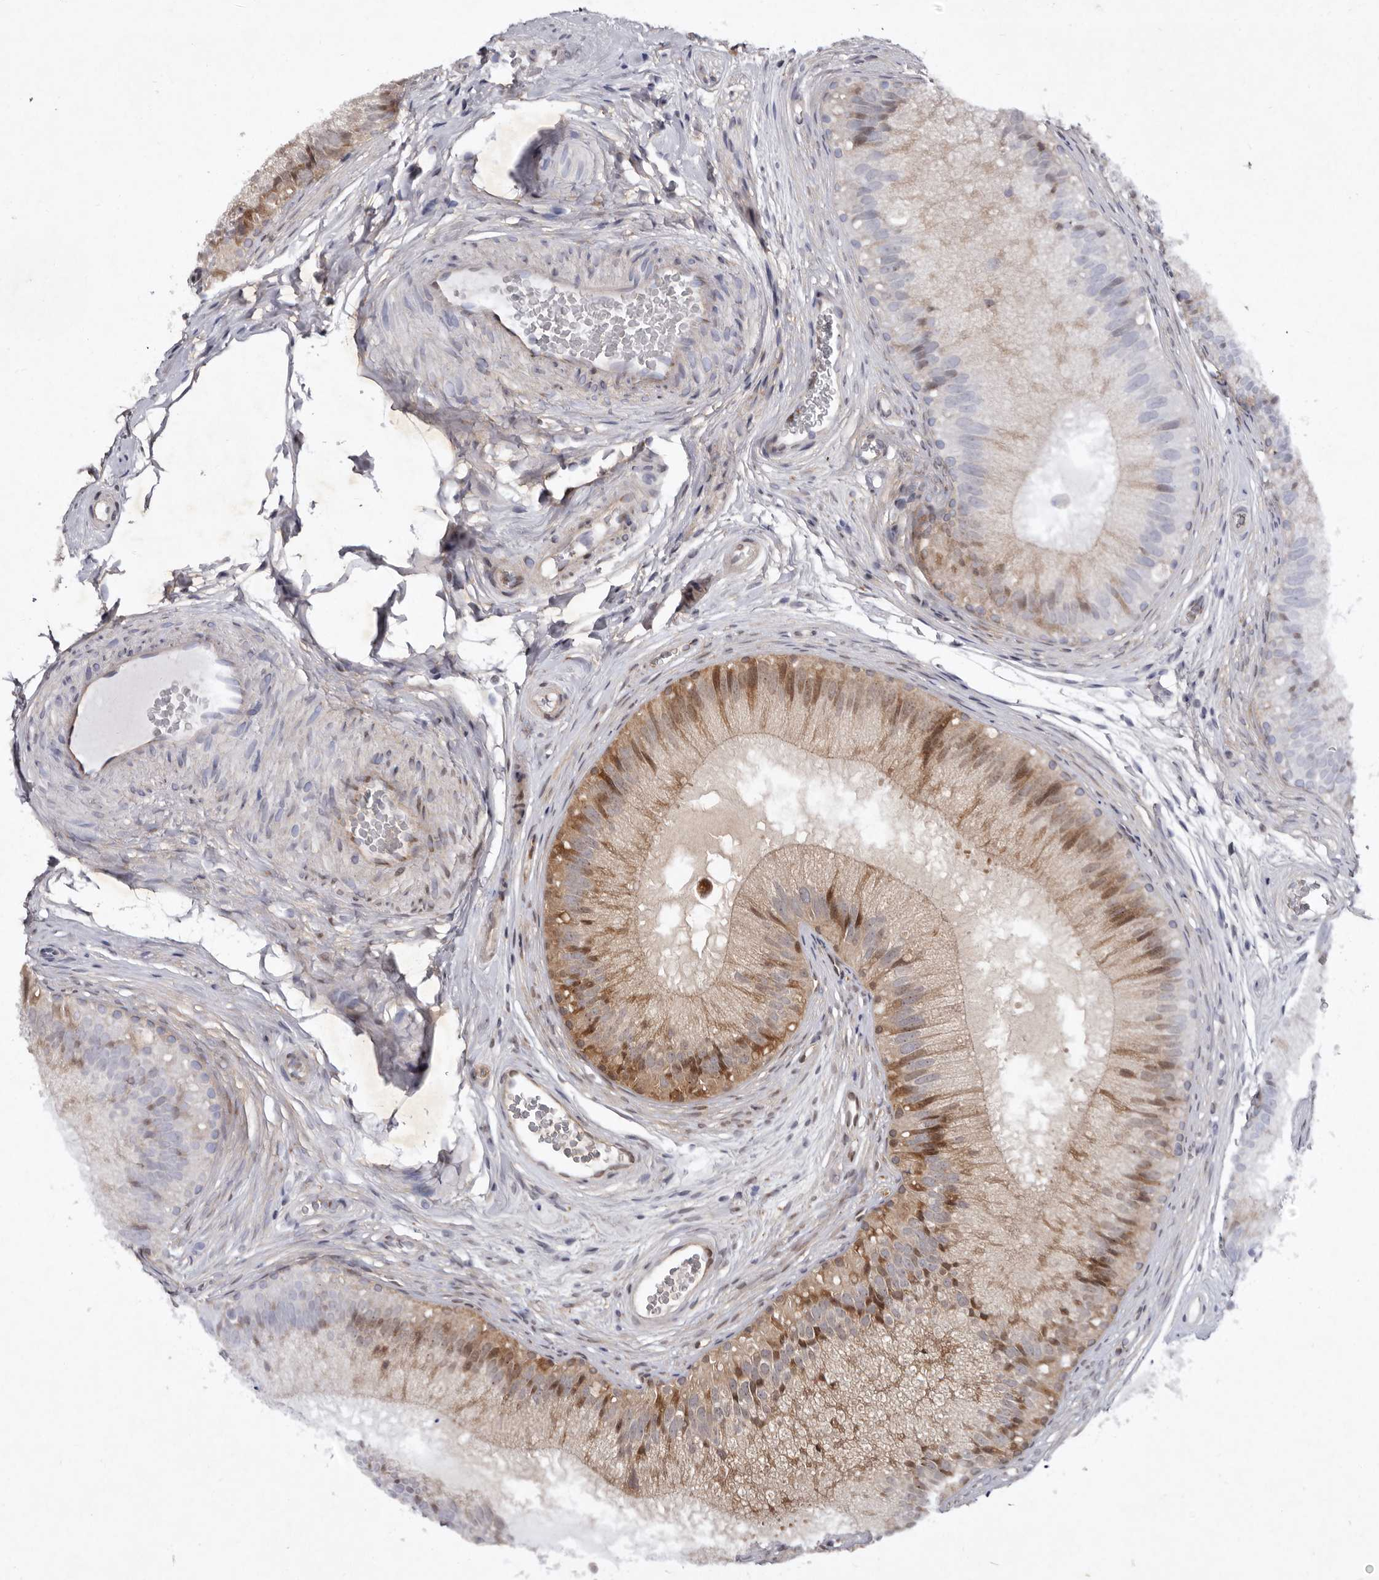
{"staining": {"intensity": "moderate", "quantity": "25%-75%", "location": "cytoplasmic/membranous,nuclear"}, "tissue": "epididymis", "cell_type": "Glandular cells", "image_type": "normal", "snomed": [{"axis": "morphology", "description": "Normal tissue, NOS"}, {"axis": "topography", "description": "Epididymis"}], "caption": "Glandular cells reveal moderate cytoplasmic/membranous,nuclear expression in about 25%-75% of cells in unremarkable epididymis.", "gene": "ABL1", "patient": {"sex": "male", "age": 29}}